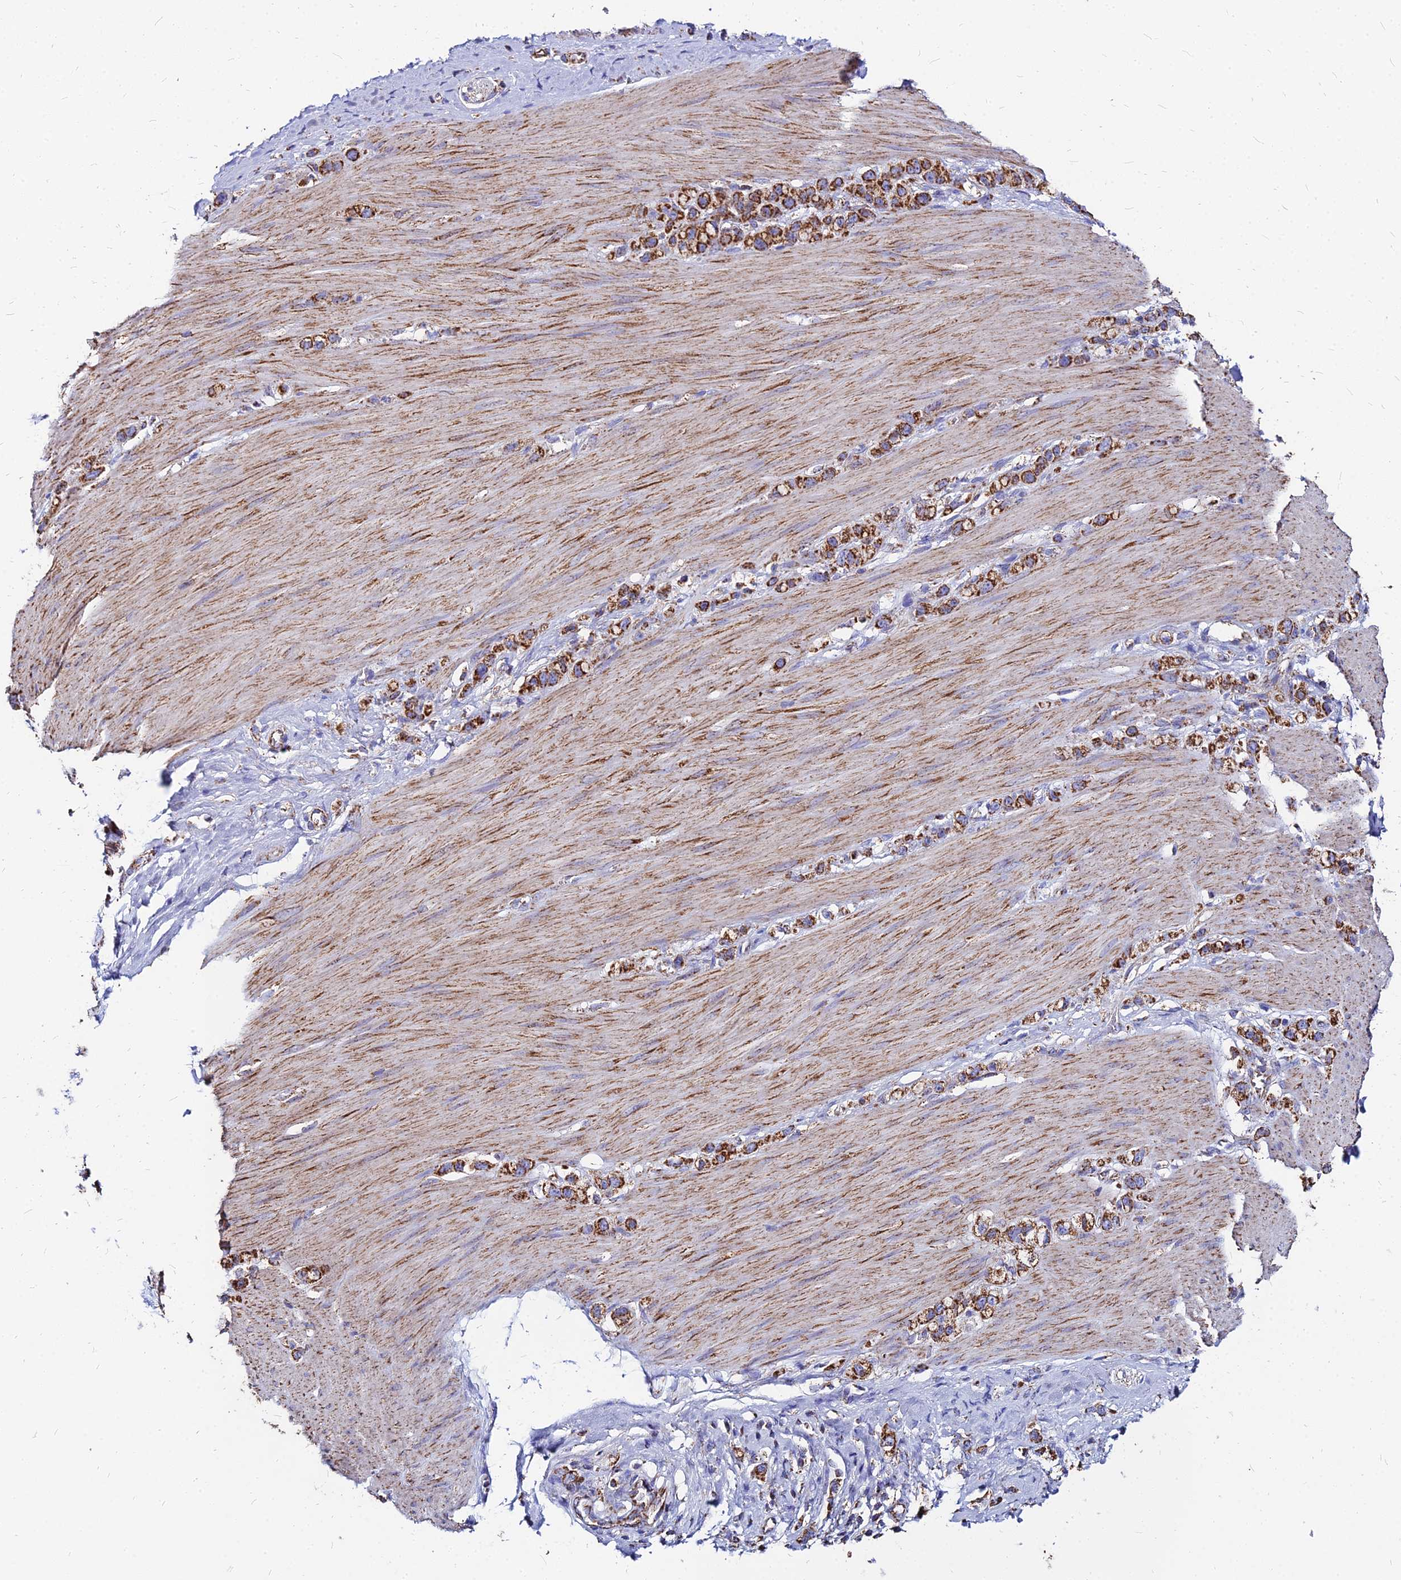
{"staining": {"intensity": "strong", "quantity": ">75%", "location": "cytoplasmic/membranous"}, "tissue": "stomach cancer", "cell_type": "Tumor cells", "image_type": "cancer", "snomed": [{"axis": "morphology", "description": "Adenocarcinoma, NOS"}, {"axis": "topography", "description": "Stomach"}], "caption": "The image reveals staining of stomach adenocarcinoma, revealing strong cytoplasmic/membranous protein expression (brown color) within tumor cells.", "gene": "DLD", "patient": {"sex": "female", "age": 65}}